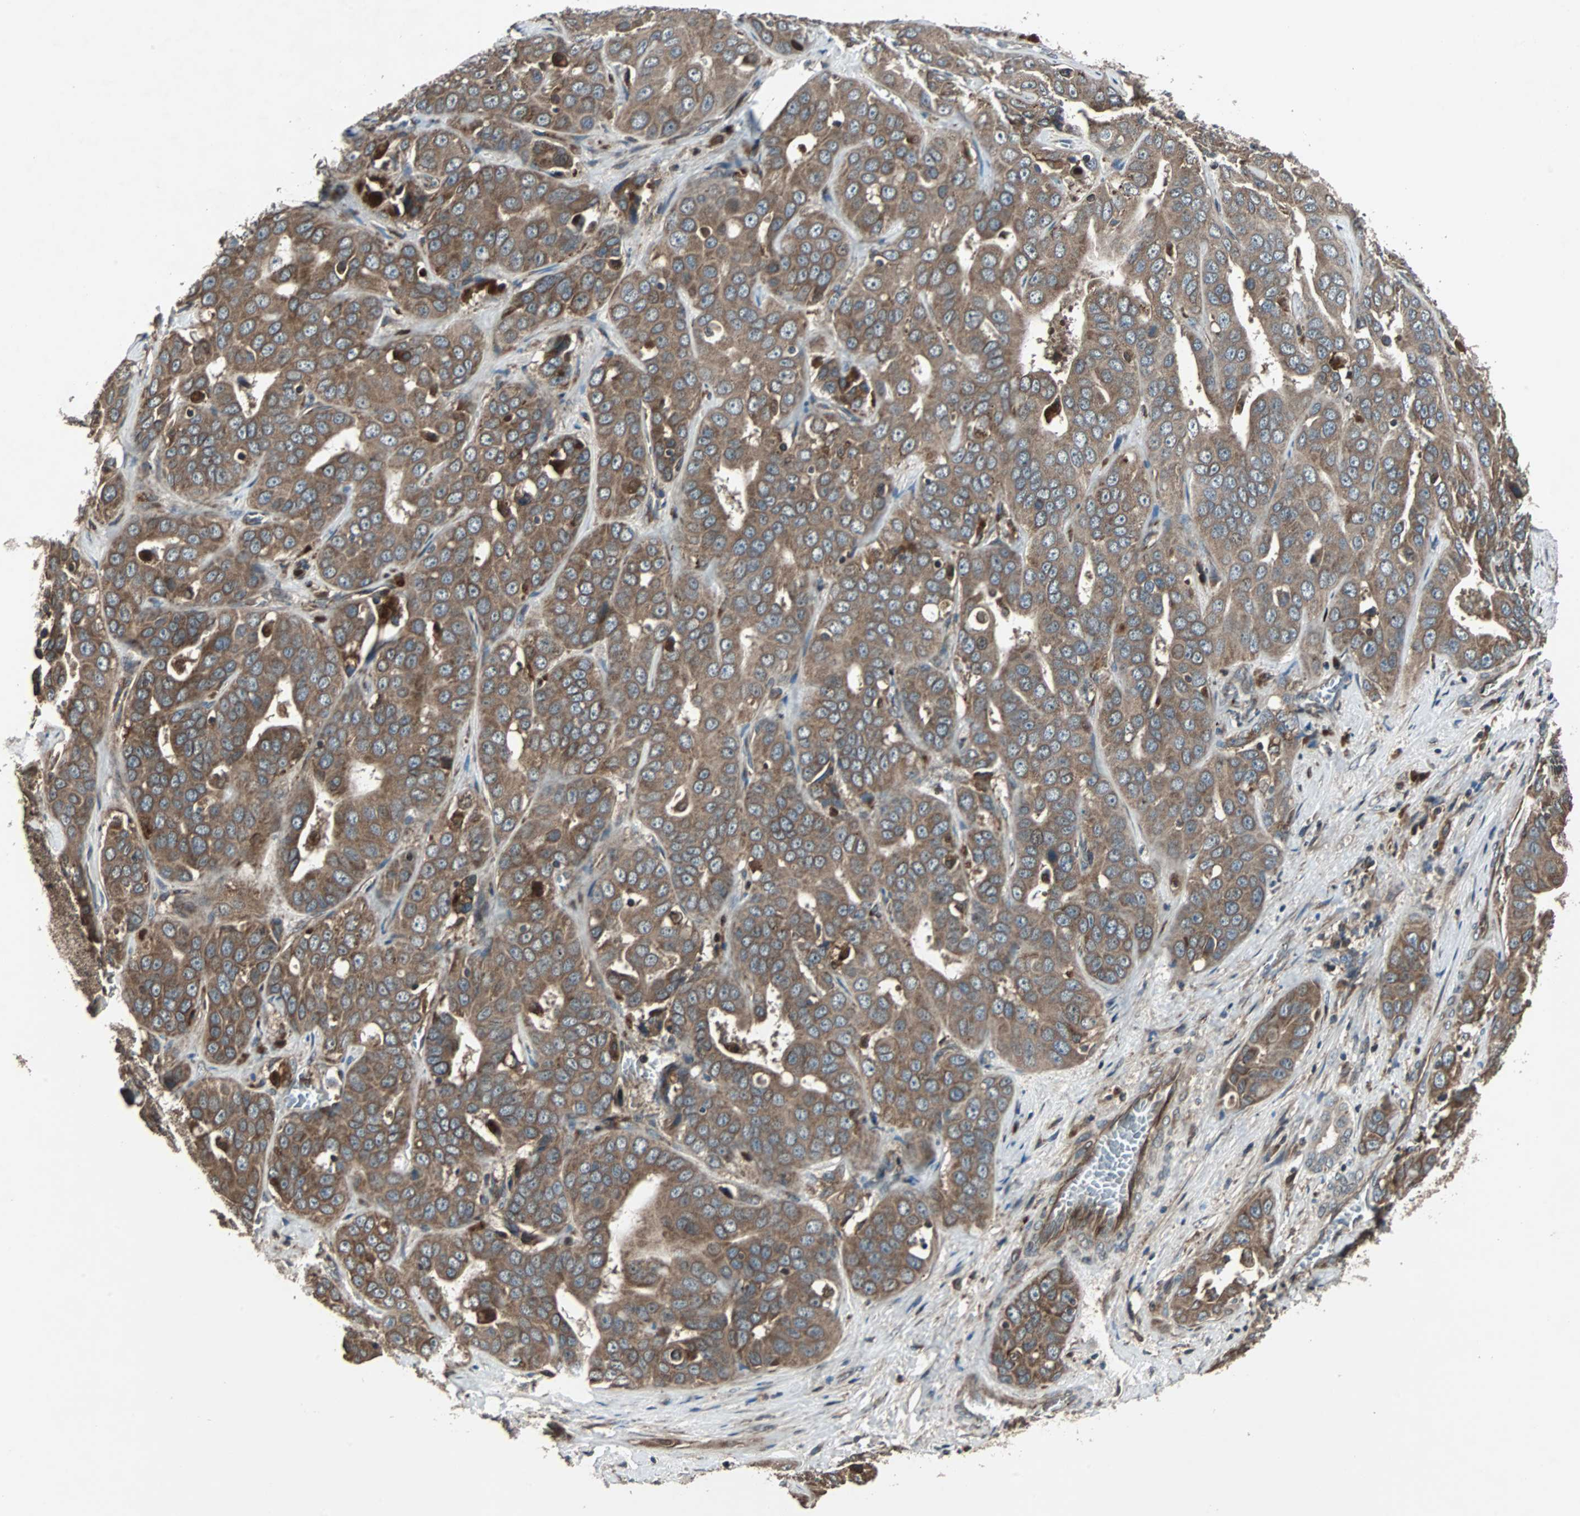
{"staining": {"intensity": "moderate", "quantity": ">75%", "location": "cytoplasmic/membranous"}, "tissue": "liver cancer", "cell_type": "Tumor cells", "image_type": "cancer", "snomed": [{"axis": "morphology", "description": "Cholangiocarcinoma"}, {"axis": "topography", "description": "Liver"}], "caption": "Immunohistochemical staining of liver cholangiocarcinoma exhibits moderate cytoplasmic/membranous protein staining in about >75% of tumor cells.", "gene": "RAB7A", "patient": {"sex": "female", "age": 52}}